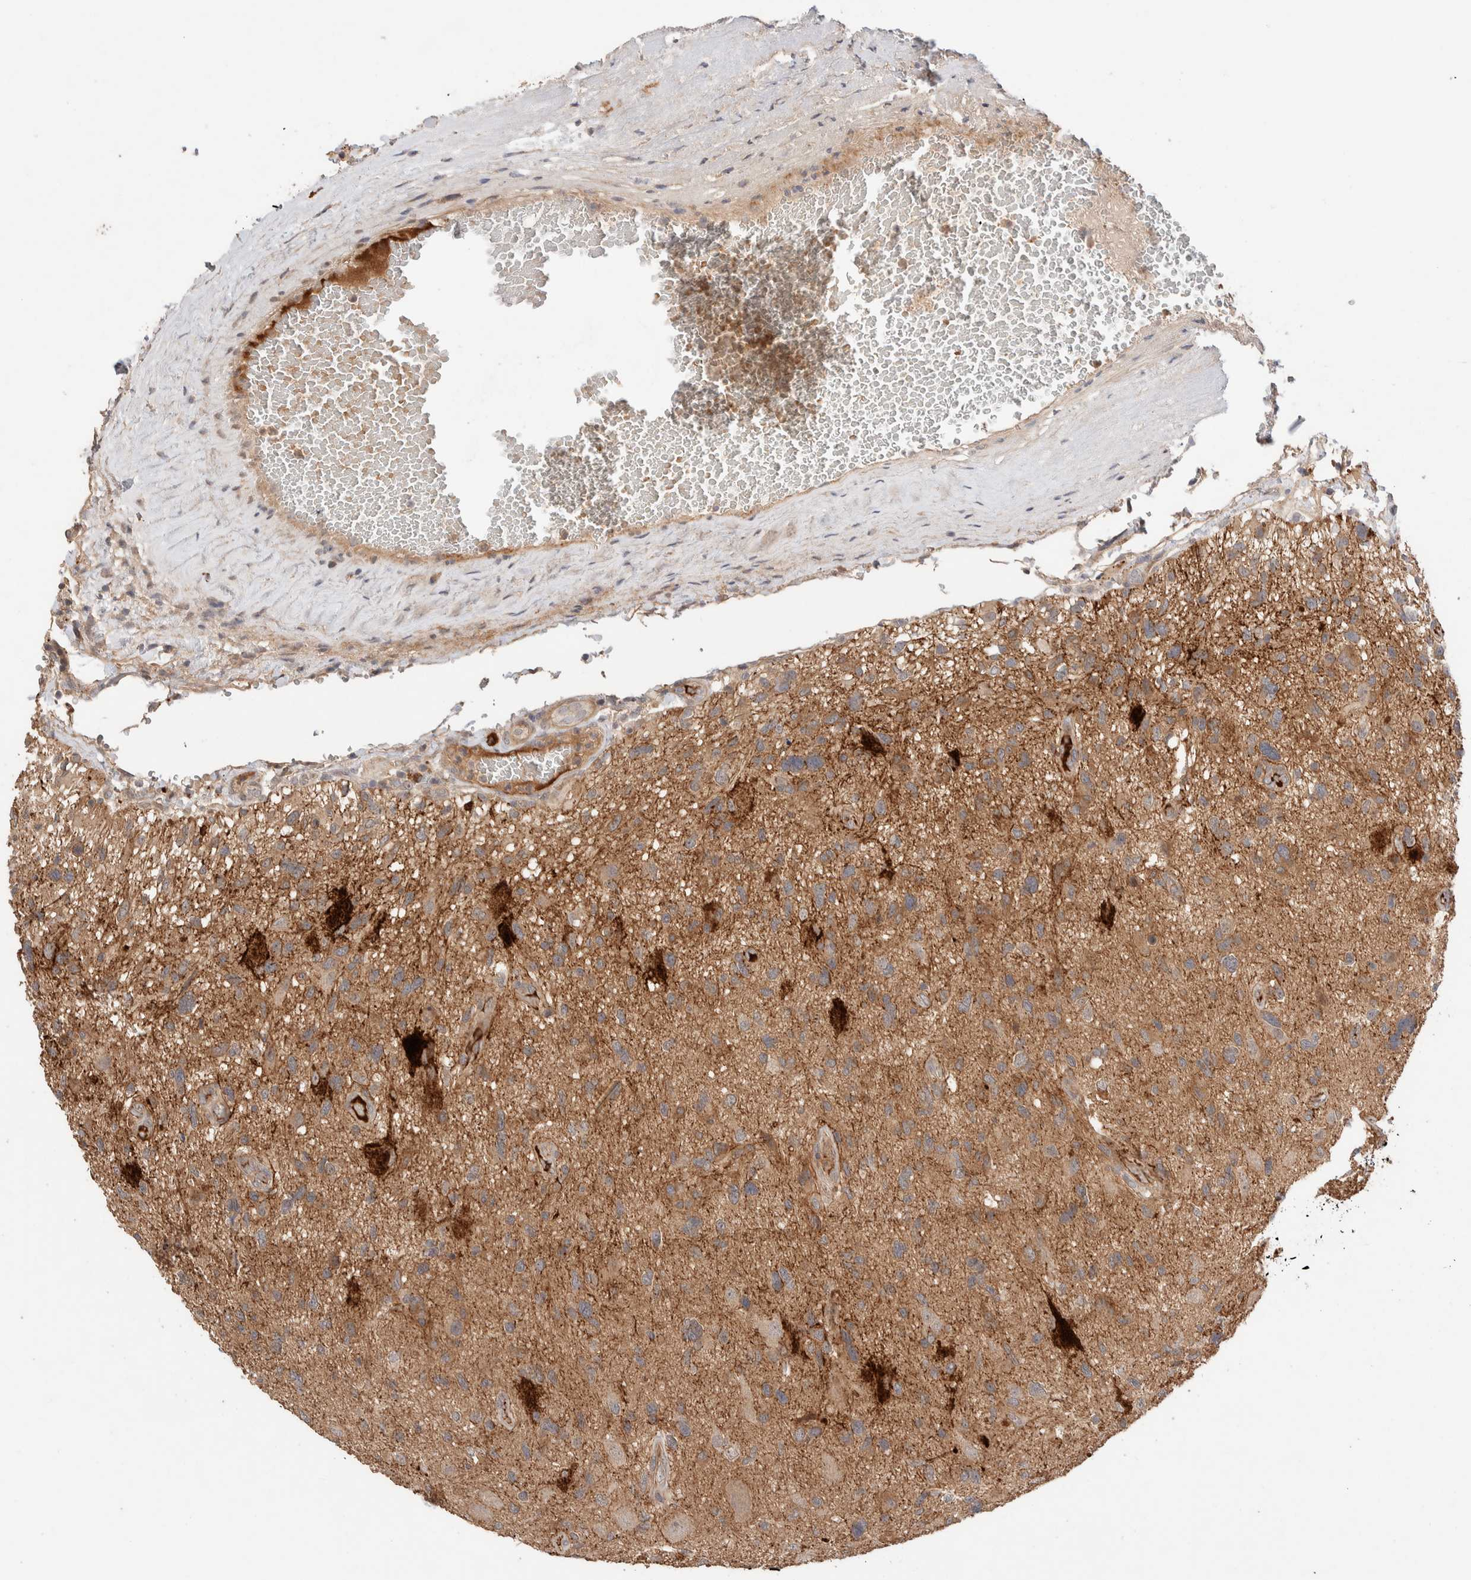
{"staining": {"intensity": "strong", "quantity": ">75%", "location": "cytoplasmic/membranous"}, "tissue": "glioma", "cell_type": "Tumor cells", "image_type": "cancer", "snomed": [{"axis": "morphology", "description": "Glioma, malignant, High grade"}, {"axis": "topography", "description": "Brain"}], "caption": "Immunohistochemistry histopathology image of human malignant glioma (high-grade) stained for a protein (brown), which shows high levels of strong cytoplasmic/membranous staining in approximately >75% of tumor cells.", "gene": "CASK", "patient": {"sex": "male", "age": 33}}